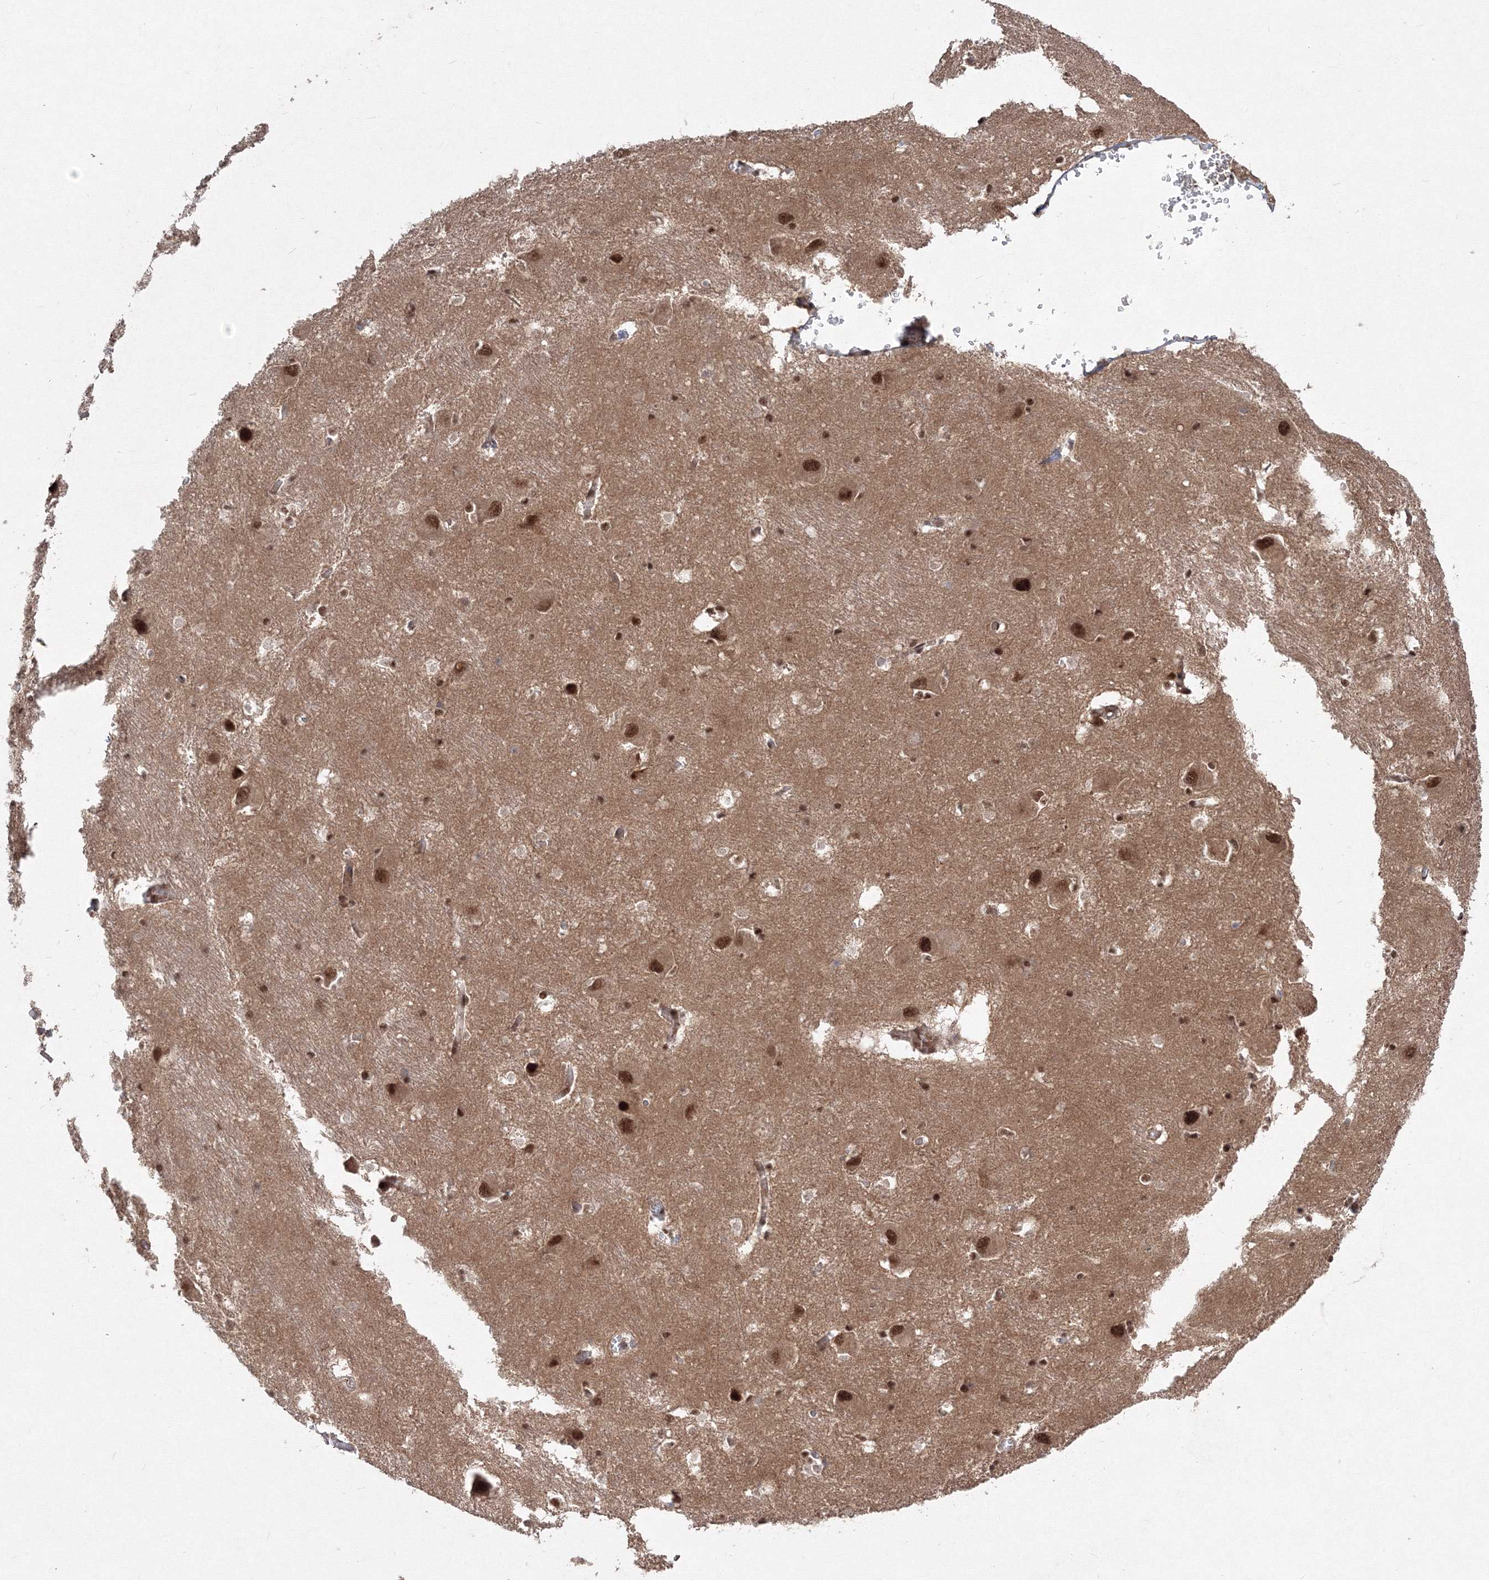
{"staining": {"intensity": "moderate", "quantity": "<25%", "location": "nuclear"}, "tissue": "caudate", "cell_type": "Glial cells", "image_type": "normal", "snomed": [{"axis": "morphology", "description": "Normal tissue, NOS"}, {"axis": "topography", "description": "Lateral ventricle wall"}], "caption": "DAB (3,3'-diaminobenzidine) immunohistochemical staining of unremarkable caudate exhibits moderate nuclear protein staining in about <25% of glial cells.", "gene": "COPS4", "patient": {"sex": "male", "age": 37}}